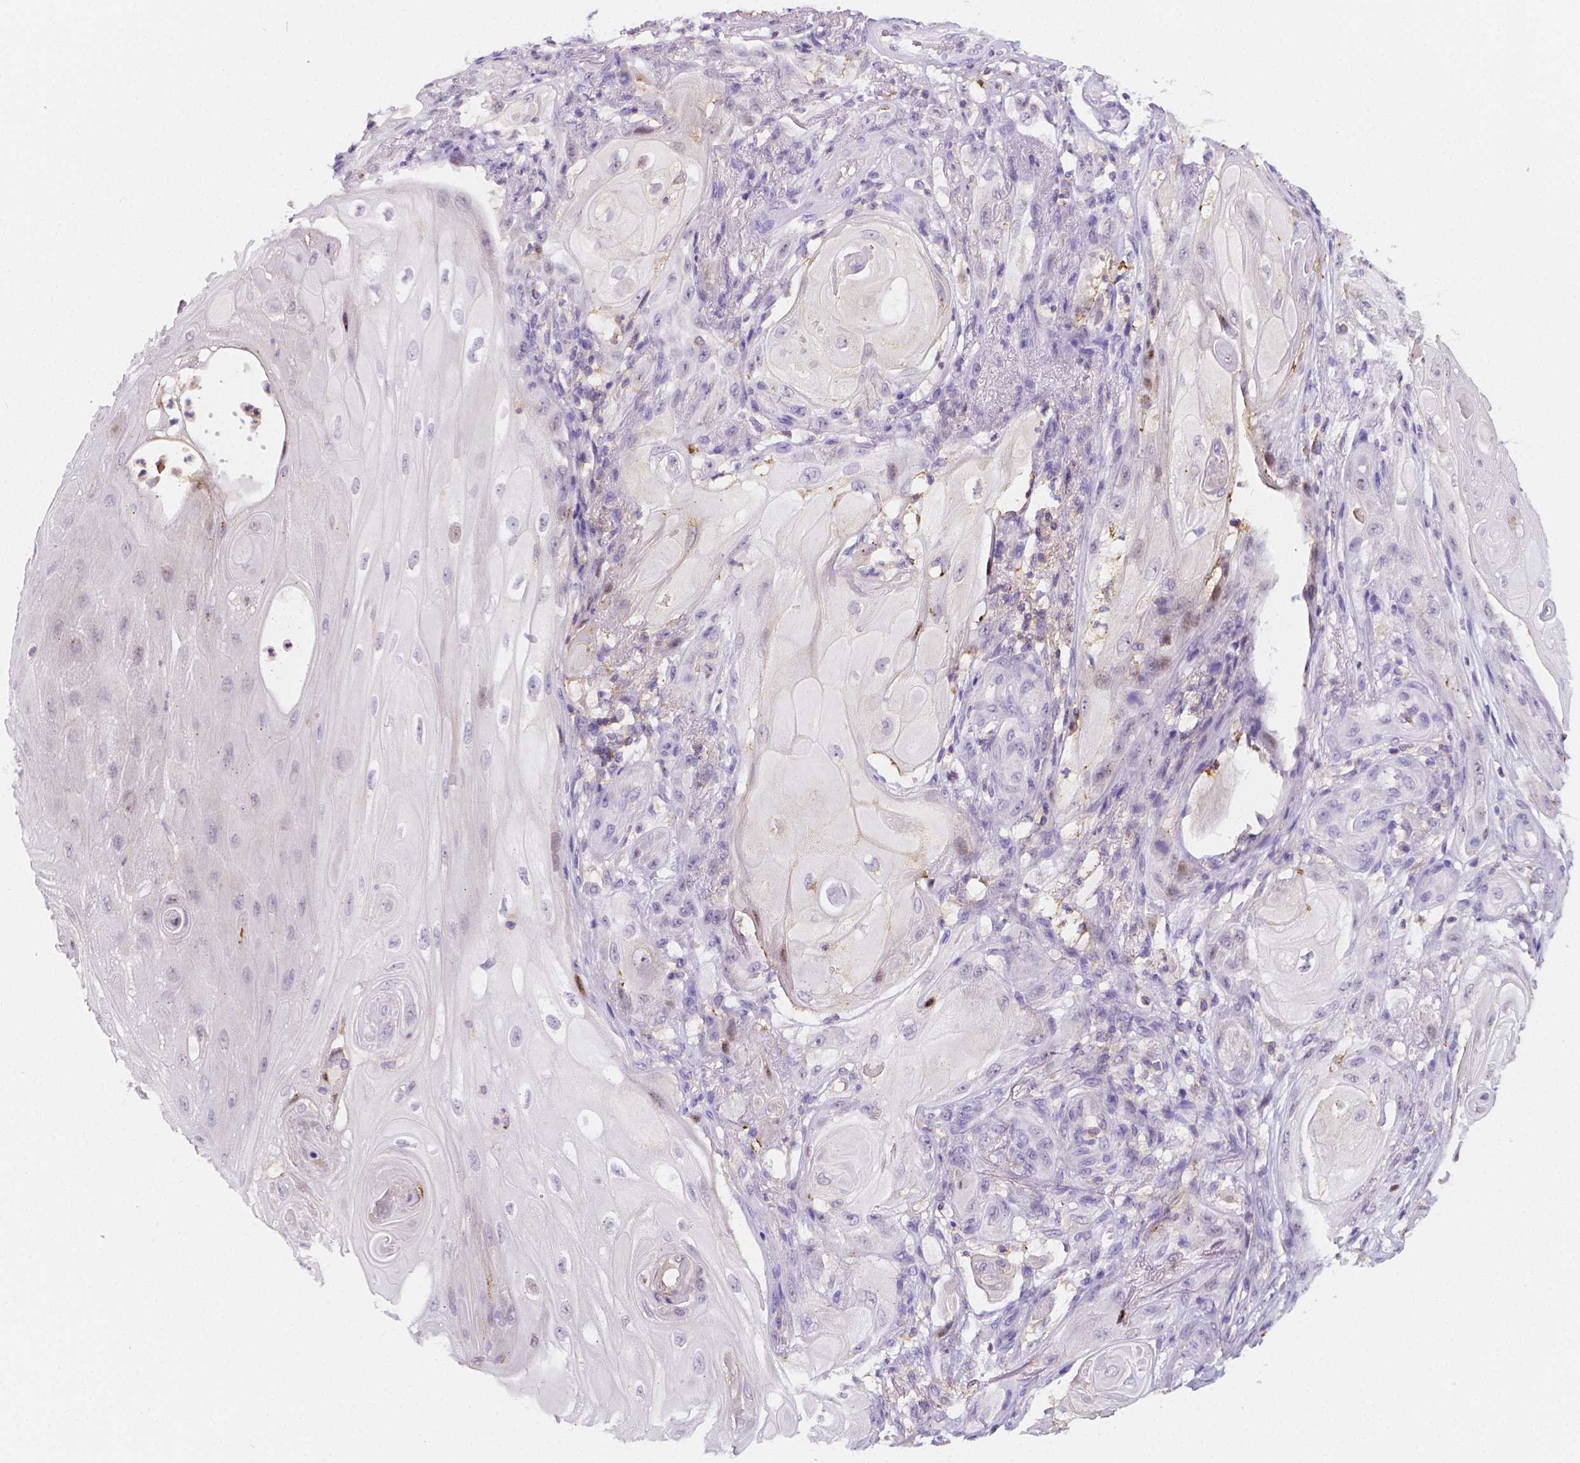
{"staining": {"intensity": "negative", "quantity": "none", "location": "none"}, "tissue": "skin cancer", "cell_type": "Tumor cells", "image_type": "cancer", "snomed": [{"axis": "morphology", "description": "Squamous cell carcinoma, NOS"}, {"axis": "topography", "description": "Skin"}], "caption": "A micrograph of human skin cancer is negative for staining in tumor cells.", "gene": "GABRD", "patient": {"sex": "male", "age": 62}}